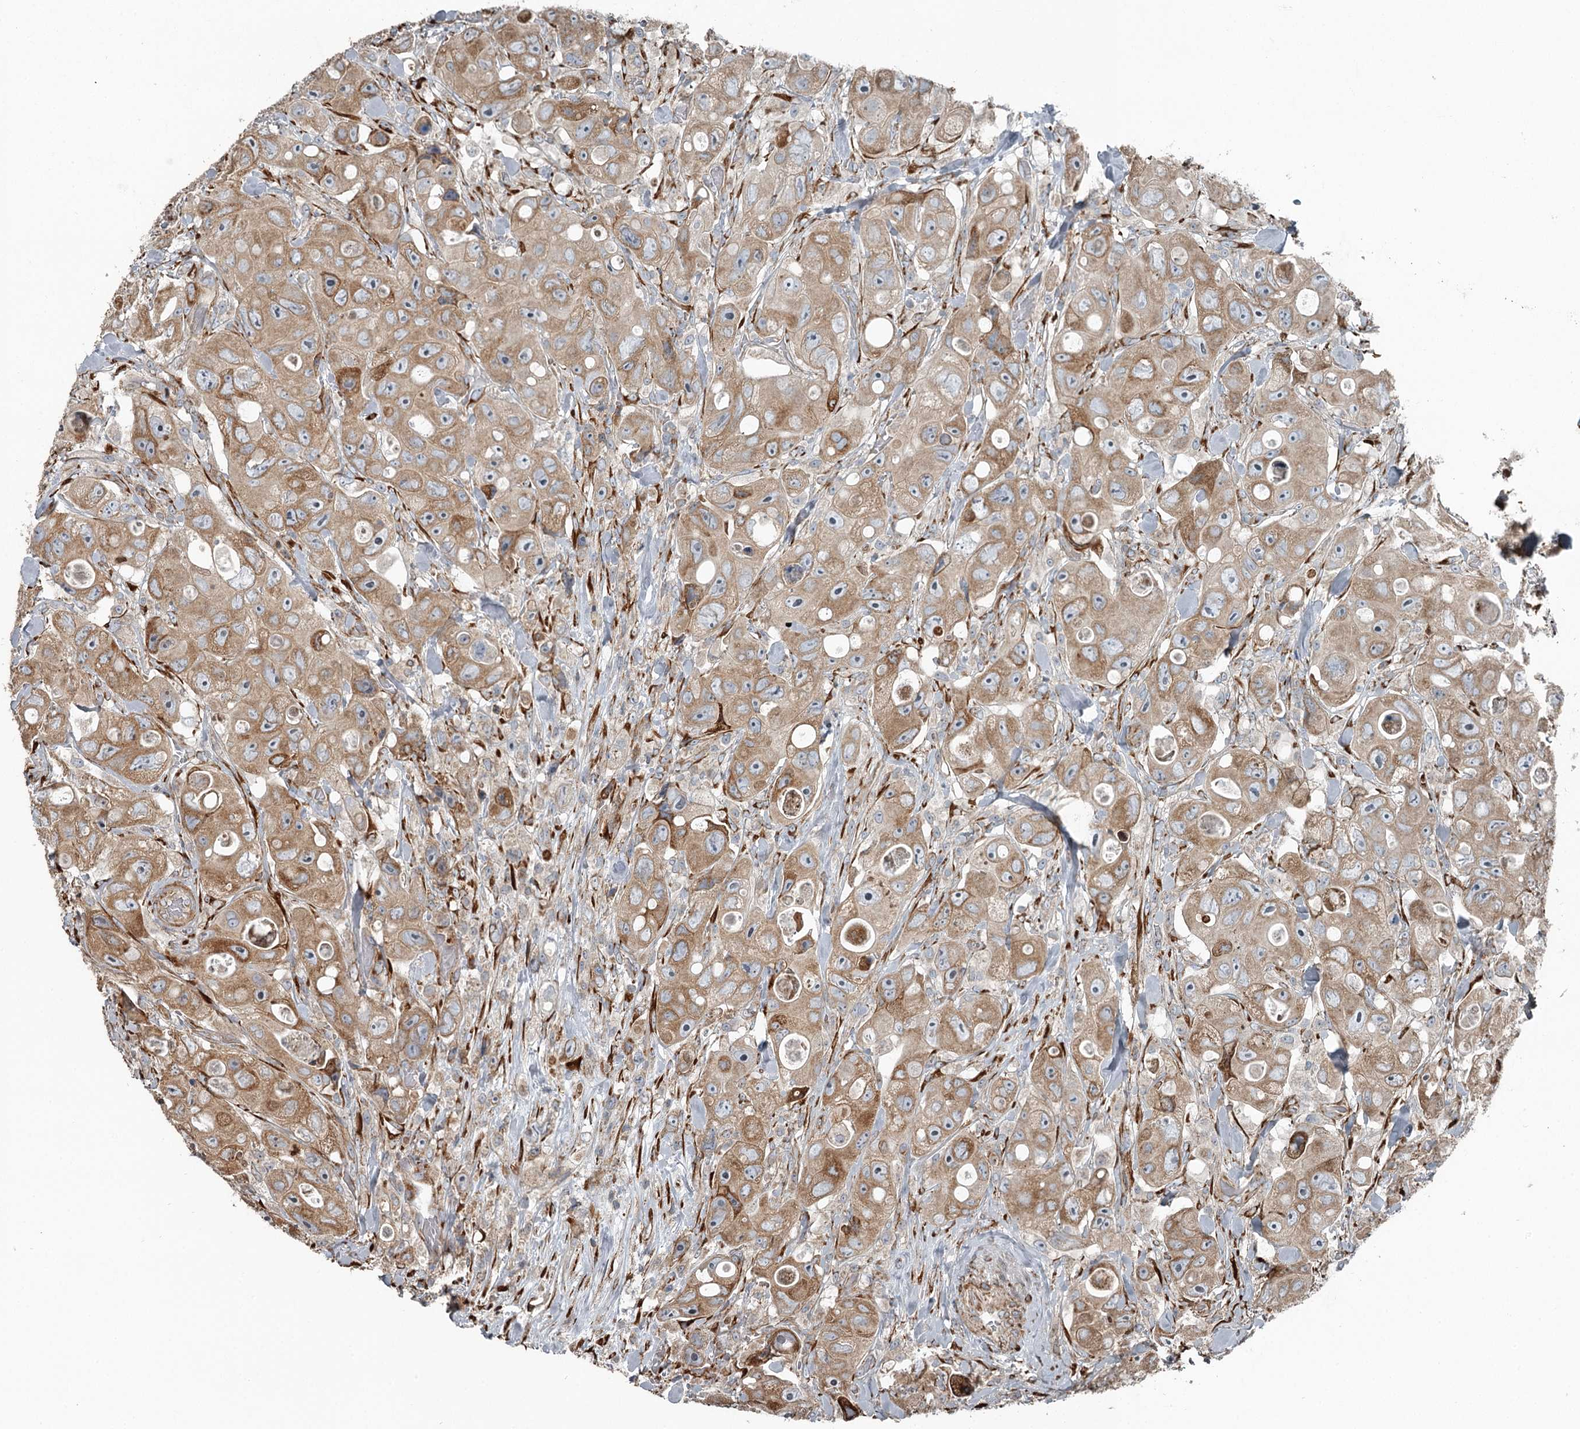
{"staining": {"intensity": "moderate", "quantity": ">75%", "location": "cytoplasmic/membranous"}, "tissue": "colorectal cancer", "cell_type": "Tumor cells", "image_type": "cancer", "snomed": [{"axis": "morphology", "description": "Adenocarcinoma, NOS"}, {"axis": "topography", "description": "Colon"}], "caption": "DAB (3,3'-diaminobenzidine) immunohistochemical staining of colorectal cancer displays moderate cytoplasmic/membranous protein positivity in approximately >75% of tumor cells. (DAB IHC, brown staining for protein, blue staining for nuclei).", "gene": "RASSF8", "patient": {"sex": "female", "age": 46}}